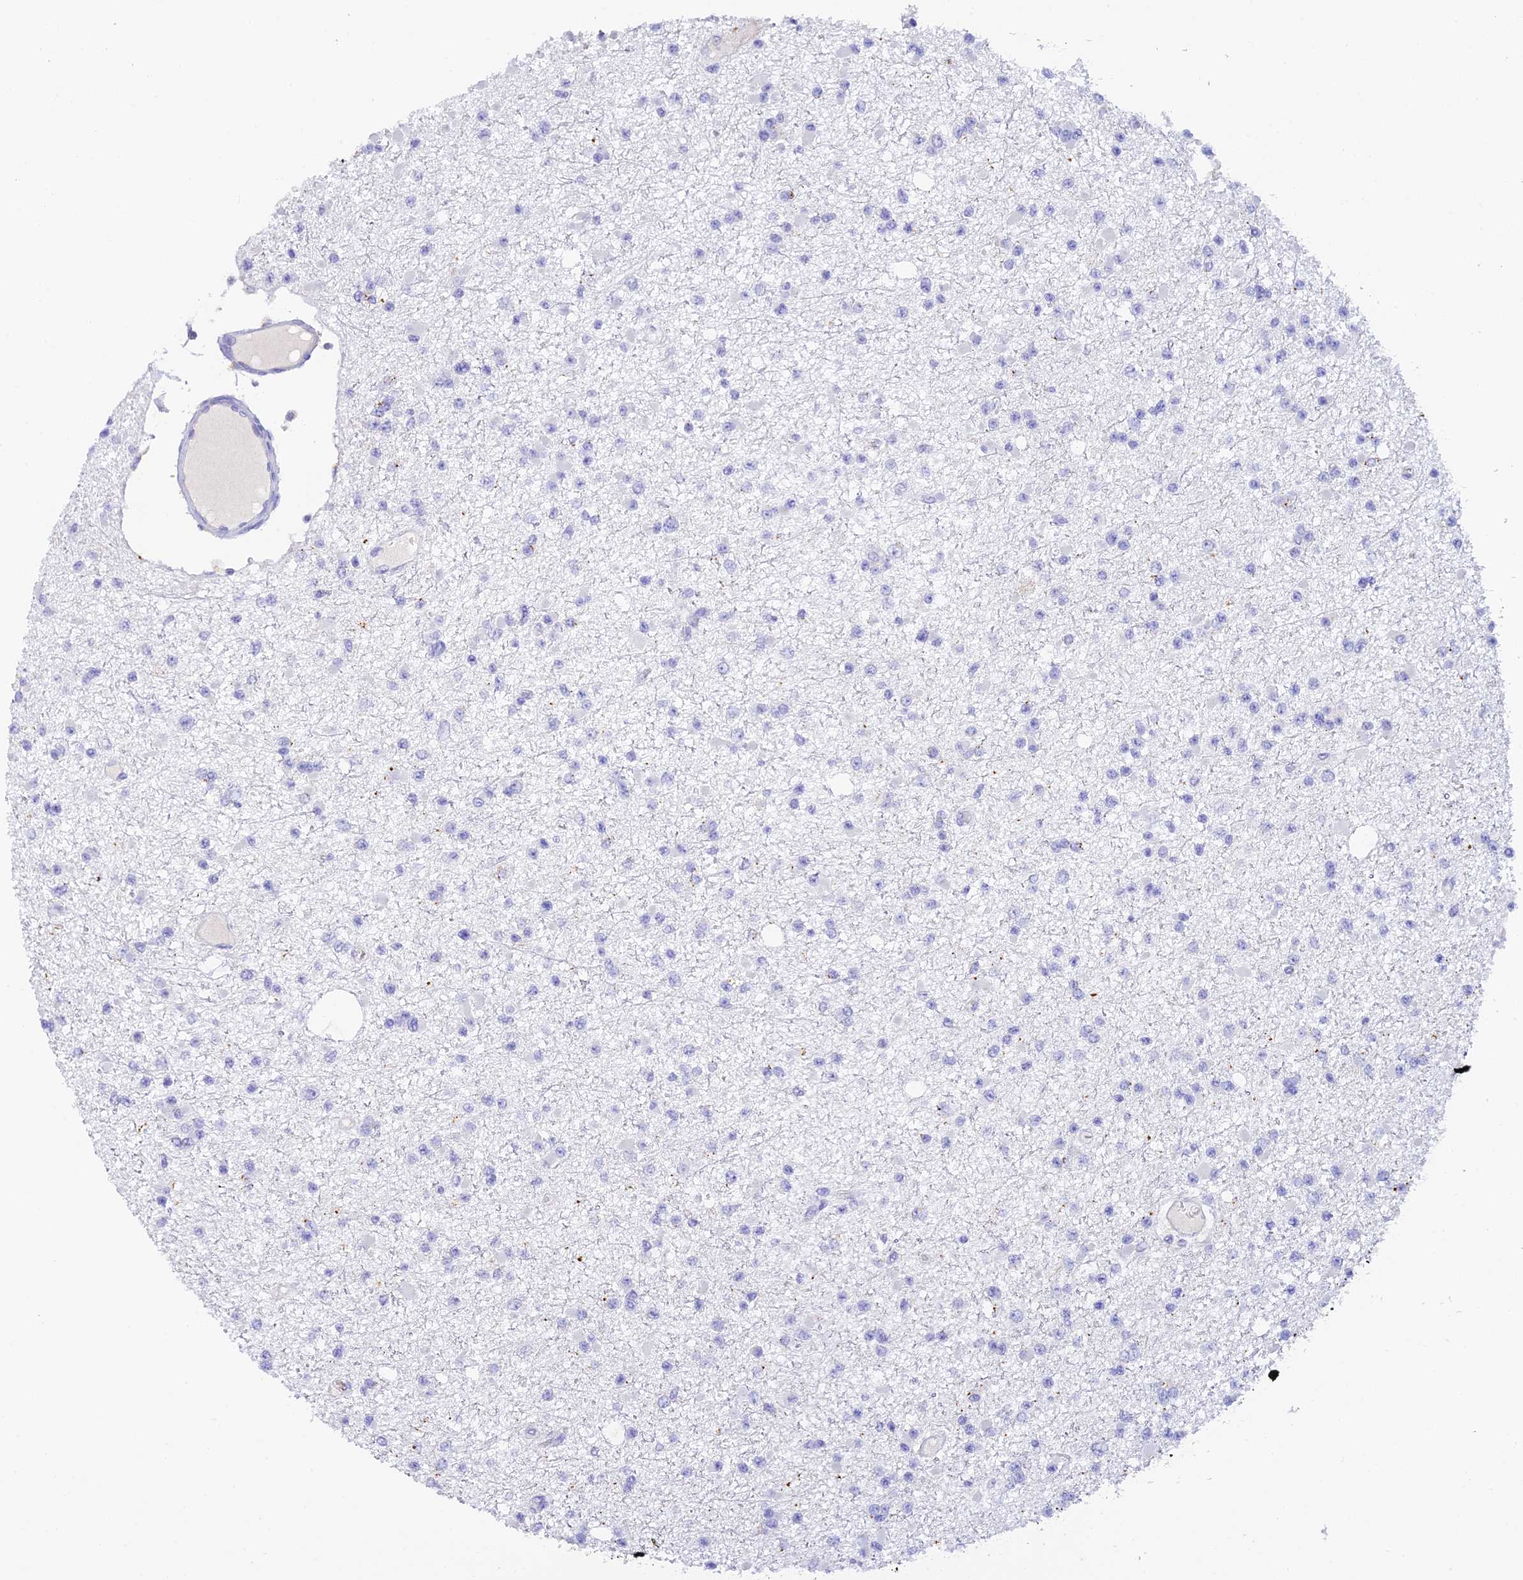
{"staining": {"intensity": "negative", "quantity": "none", "location": "none"}, "tissue": "glioma", "cell_type": "Tumor cells", "image_type": "cancer", "snomed": [{"axis": "morphology", "description": "Glioma, malignant, Low grade"}, {"axis": "topography", "description": "Brain"}], "caption": "Human glioma stained for a protein using immunohistochemistry exhibits no positivity in tumor cells.", "gene": "C12orf29", "patient": {"sex": "female", "age": 22}}